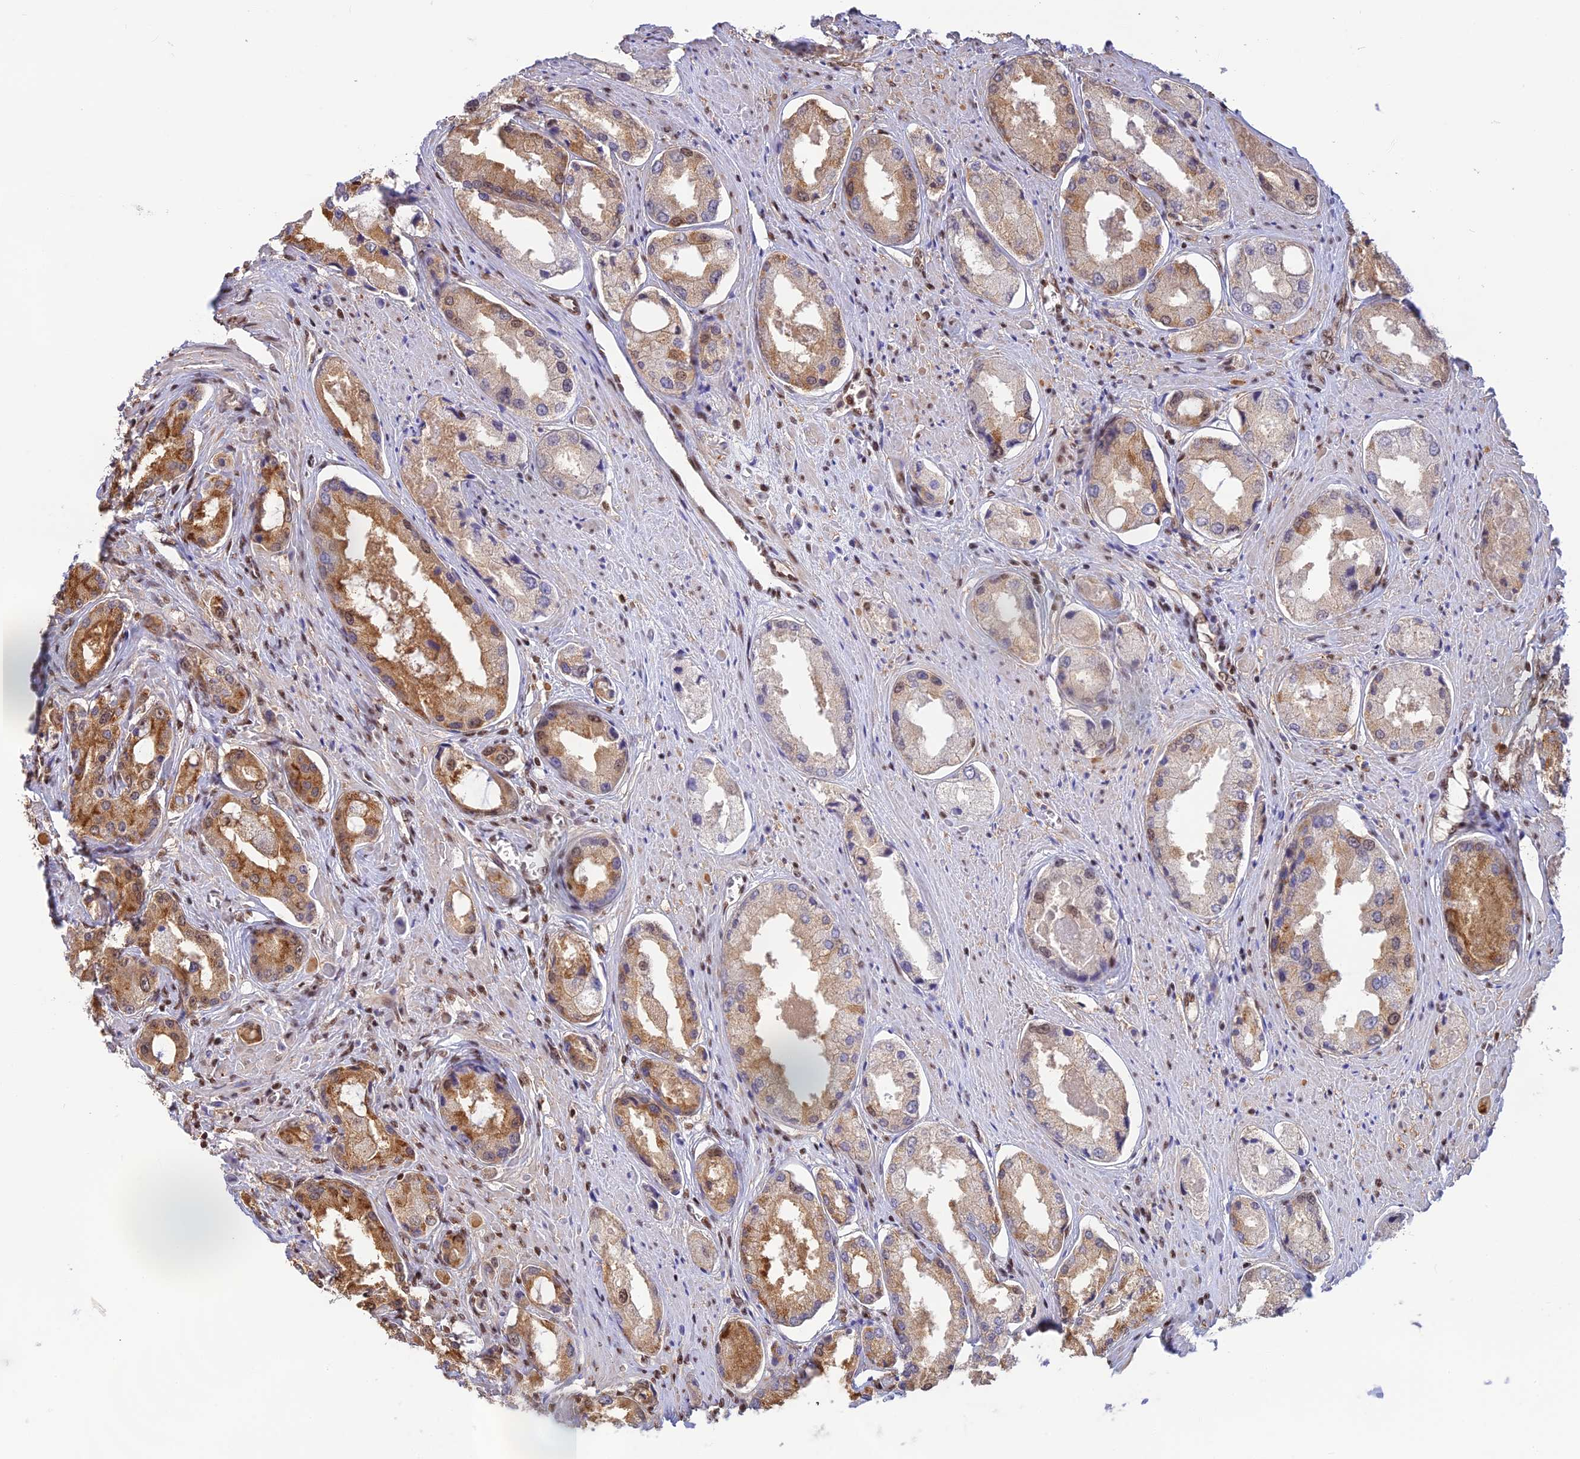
{"staining": {"intensity": "moderate", "quantity": ">75%", "location": "cytoplasmic/membranous"}, "tissue": "prostate cancer", "cell_type": "Tumor cells", "image_type": "cancer", "snomed": [{"axis": "morphology", "description": "Adenocarcinoma, Low grade"}, {"axis": "topography", "description": "Prostate"}], "caption": "There is medium levels of moderate cytoplasmic/membranous staining in tumor cells of adenocarcinoma (low-grade) (prostate), as demonstrated by immunohistochemical staining (brown color).", "gene": "THAP11", "patient": {"sex": "male", "age": 68}}